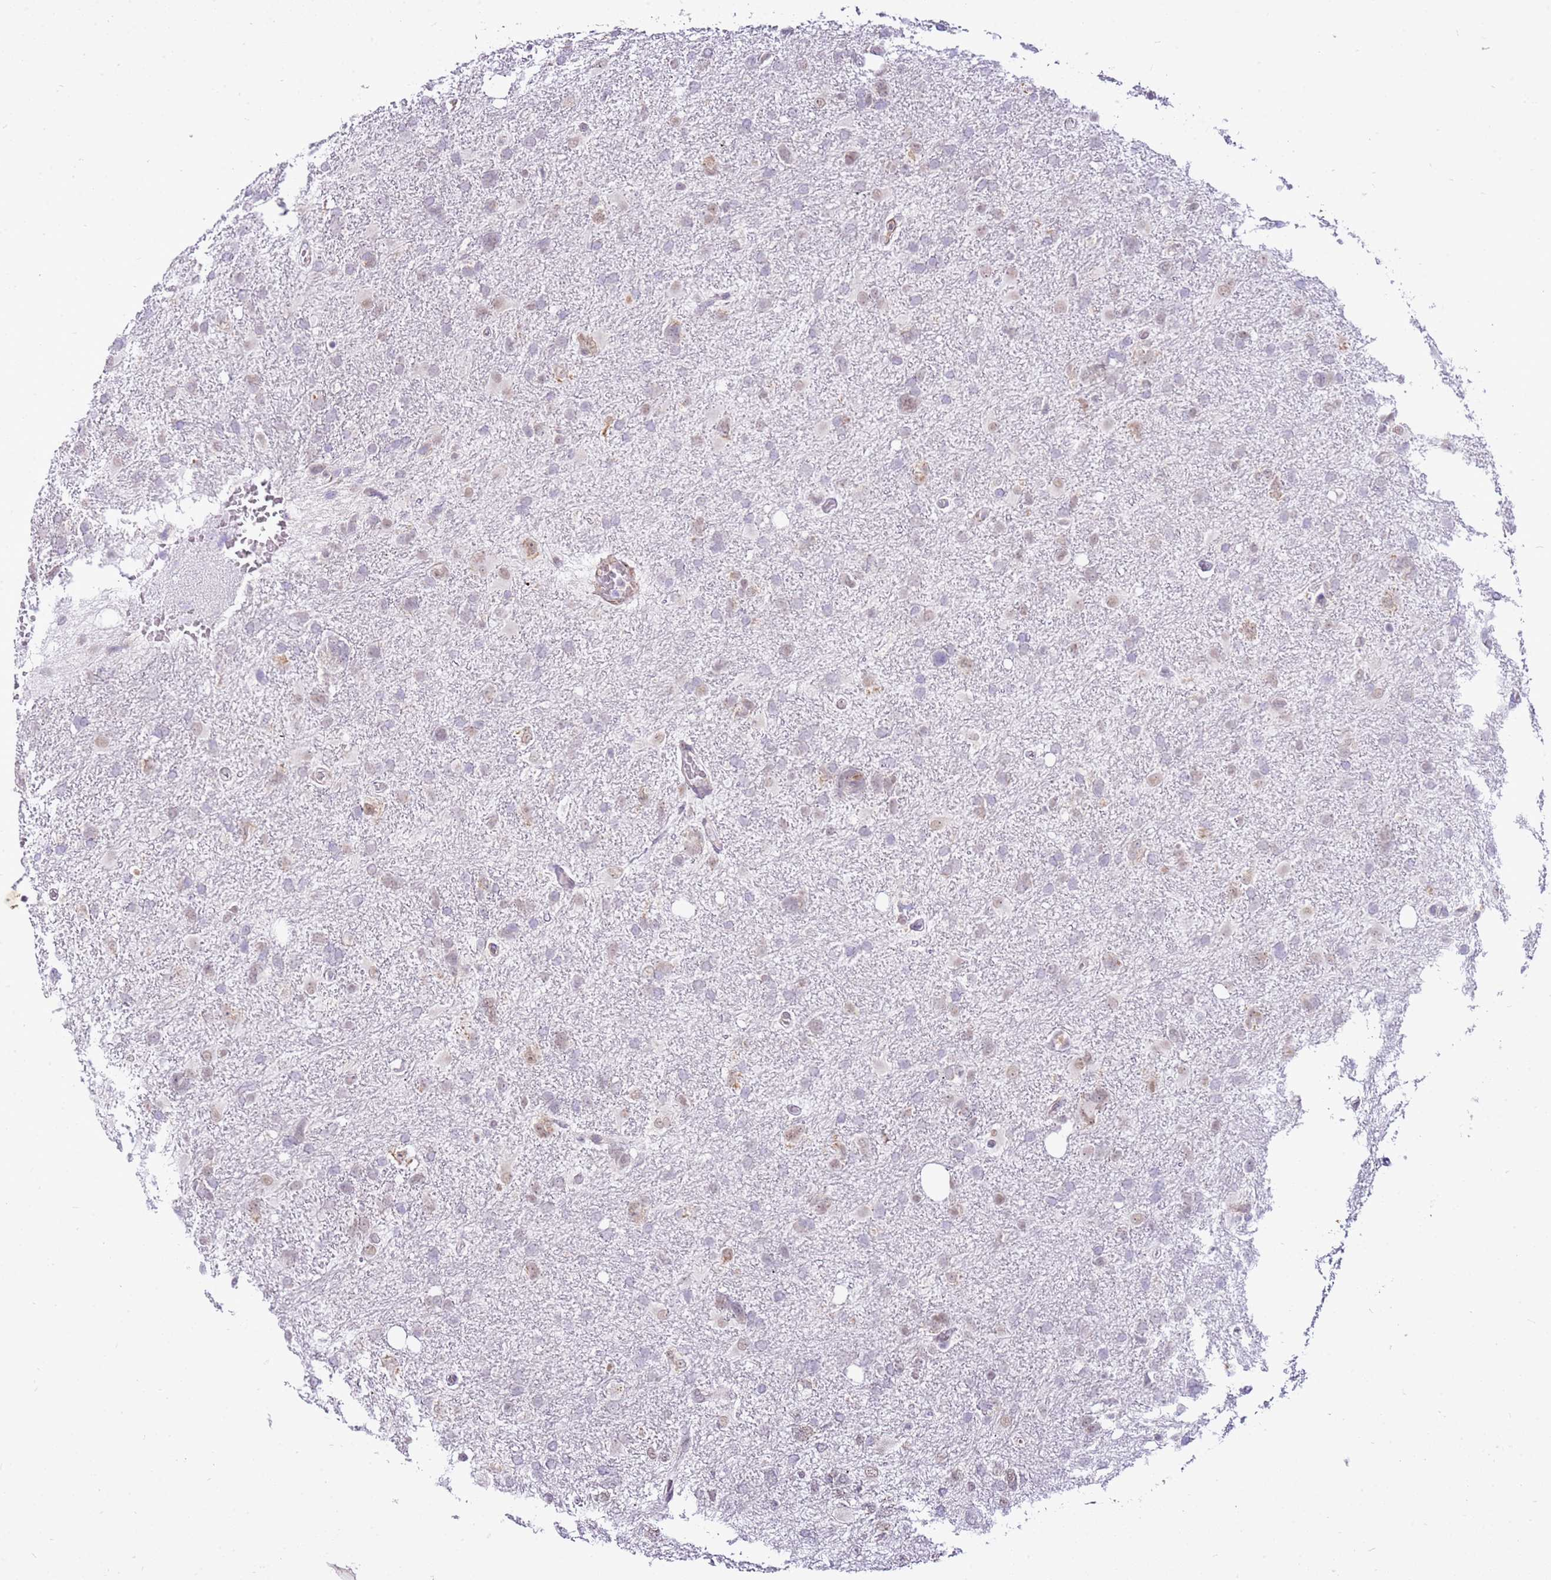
{"staining": {"intensity": "negative", "quantity": "none", "location": "none"}, "tissue": "glioma", "cell_type": "Tumor cells", "image_type": "cancer", "snomed": [{"axis": "morphology", "description": "Glioma, malignant, High grade"}, {"axis": "topography", "description": "Brain"}], "caption": "A micrograph of glioma stained for a protein demonstrates no brown staining in tumor cells.", "gene": "SMIM4", "patient": {"sex": "male", "age": 61}}